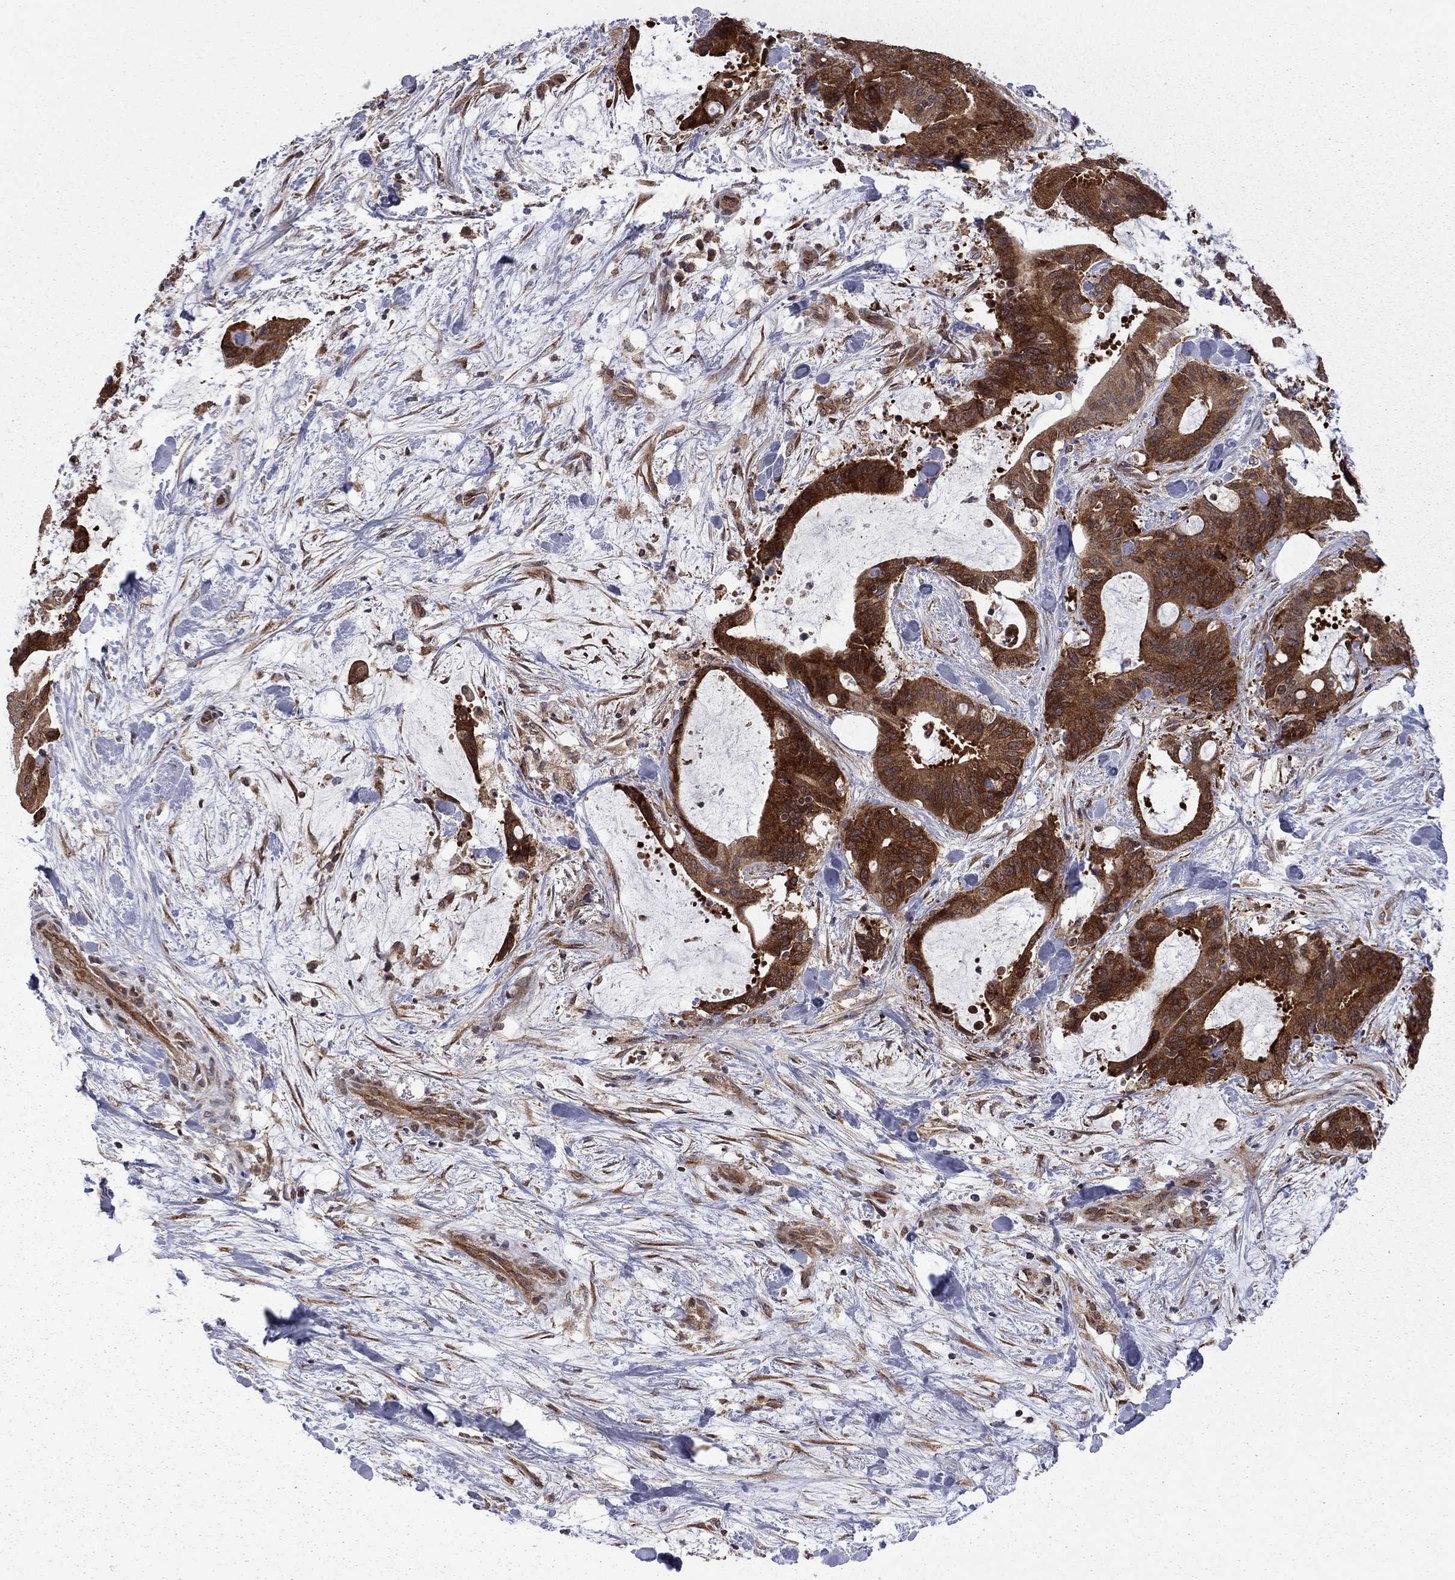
{"staining": {"intensity": "strong", "quantity": ">75%", "location": "cytoplasmic/membranous"}, "tissue": "liver cancer", "cell_type": "Tumor cells", "image_type": "cancer", "snomed": [{"axis": "morphology", "description": "Cholangiocarcinoma"}, {"axis": "topography", "description": "Liver"}], "caption": "Liver cancer stained with a brown dye reveals strong cytoplasmic/membranous positive positivity in about >75% of tumor cells.", "gene": "NAA50", "patient": {"sex": "female", "age": 73}}